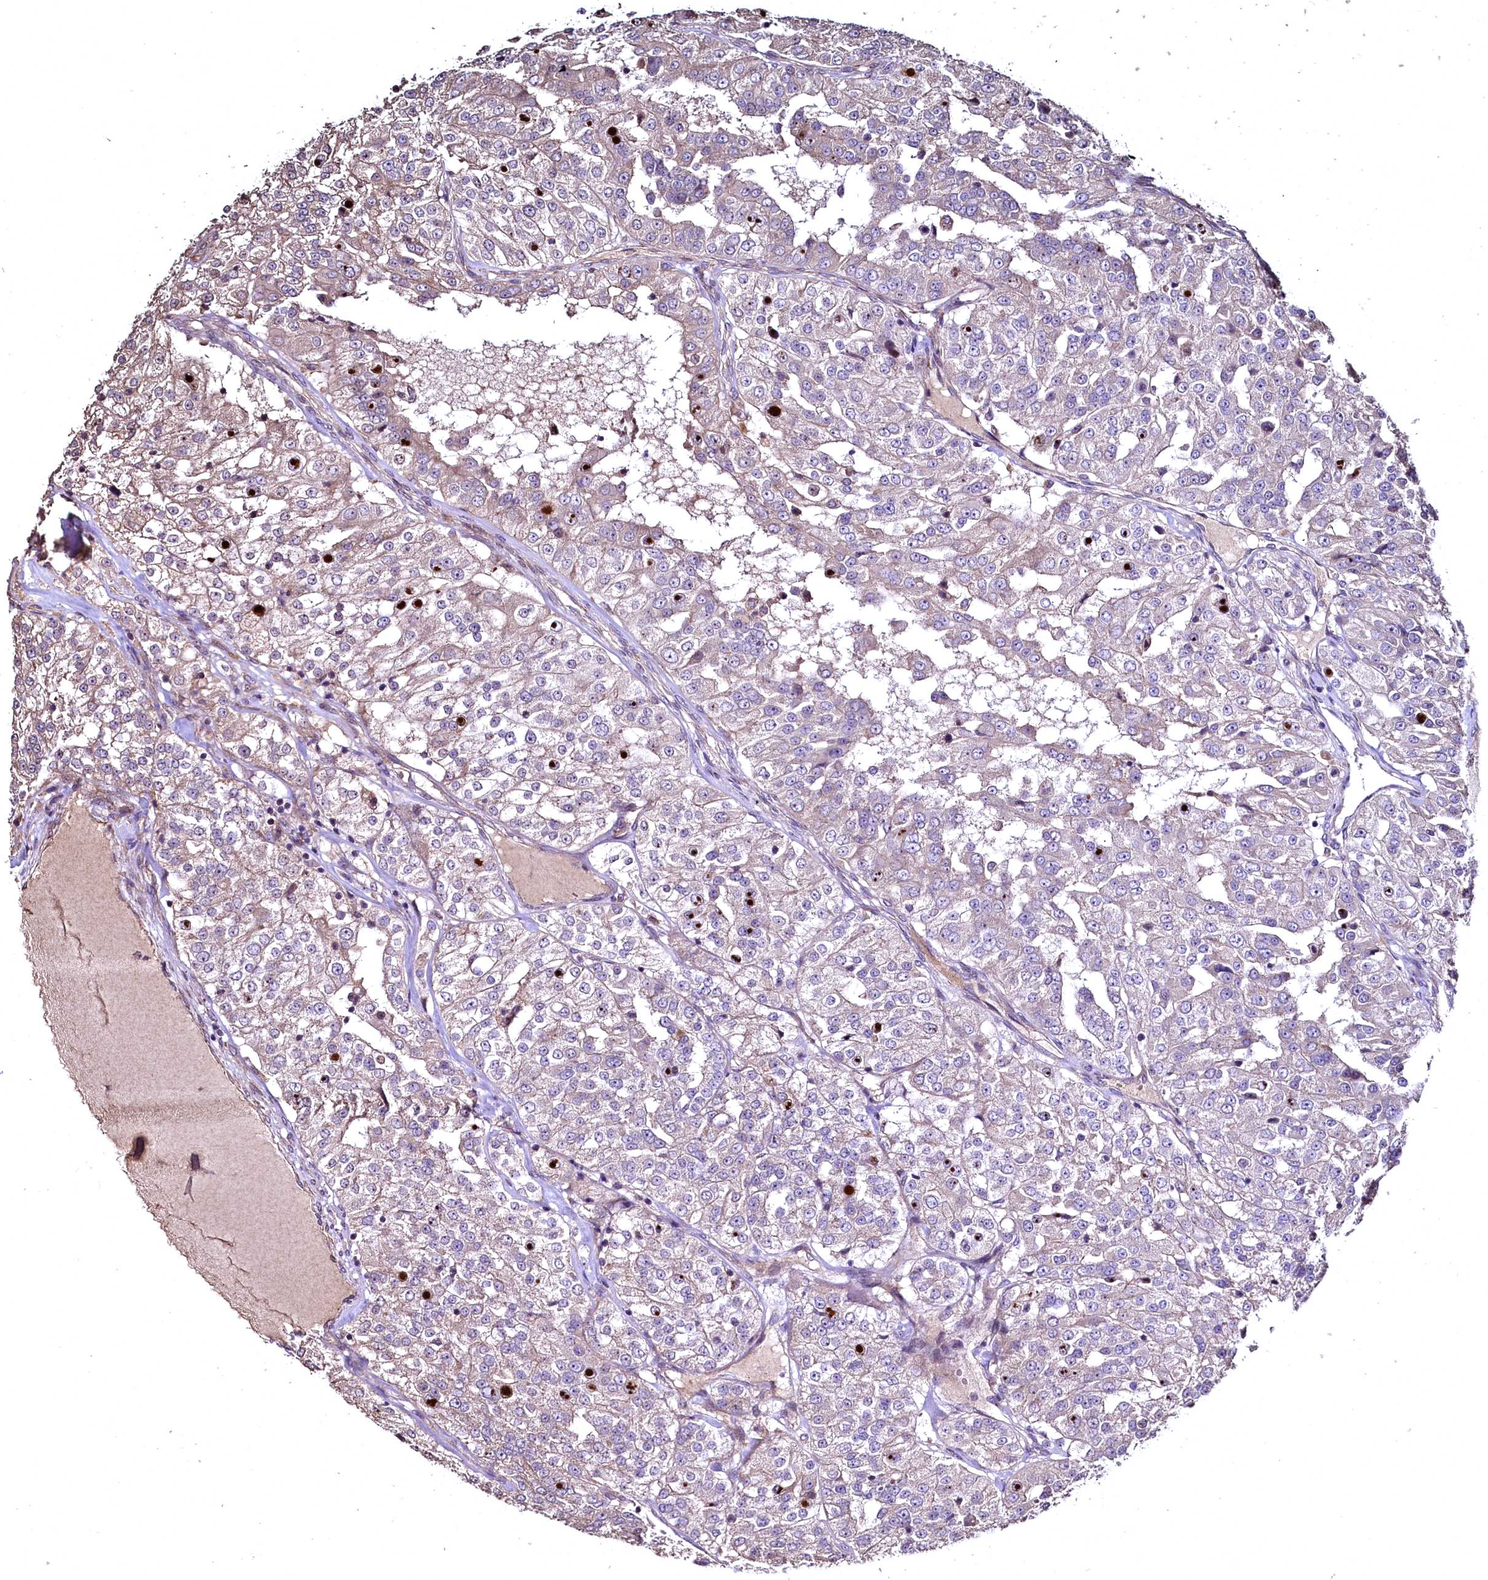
{"staining": {"intensity": "weak", "quantity": "<25%", "location": "cytoplasmic/membranous"}, "tissue": "renal cancer", "cell_type": "Tumor cells", "image_type": "cancer", "snomed": [{"axis": "morphology", "description": "Adenocarcinoma, NOS"}, {"axis": "topography", "description": "Kidney"}], "caption": "The IHC histopathology image has no significant expression in tumor cells of adenocarcinoma (renal) tissue. Nuclei are stained in blue.", "gene": "TBCEL", "patient": {"sex": "female", "age": 63}}